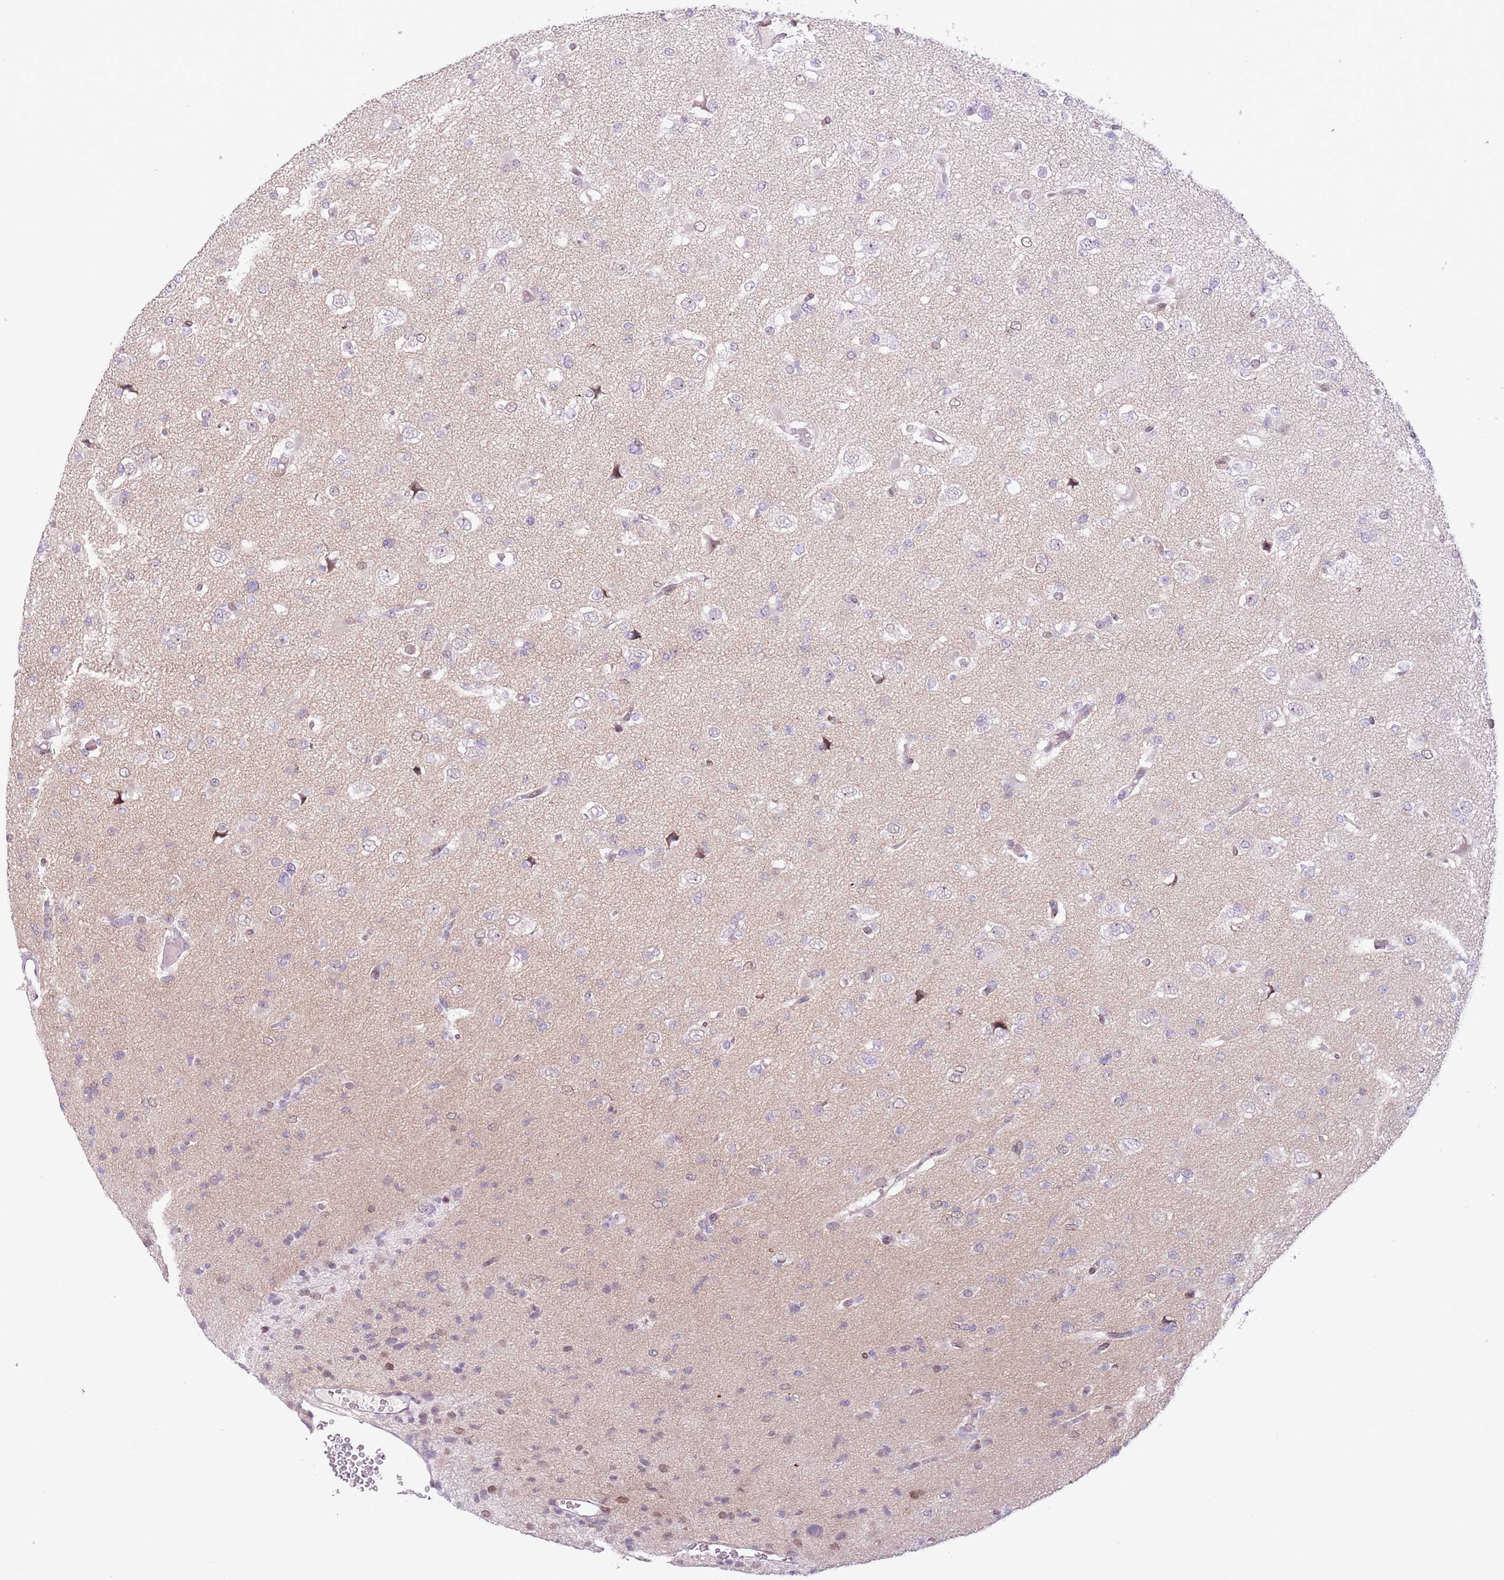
{"staining": {"intensity": "weak", "quantity": "<25%", "location": "cytoplasmic/membranous,nuclear"}, "tissue": "glioma", "cell_type": "Tumor cells", "image_type": "cancer", "snomed": [{"axis": "morphology", "description": "Glioma, malignant, Low grade"}, {"axis": "topography", "description": "Brain"}], "caption": "DAB immunohistochemical staining of human glioma displays no significant expression in tumor cells.", "gene": "ZGLP1", "patient": {"sex": "female", "age": 22}}